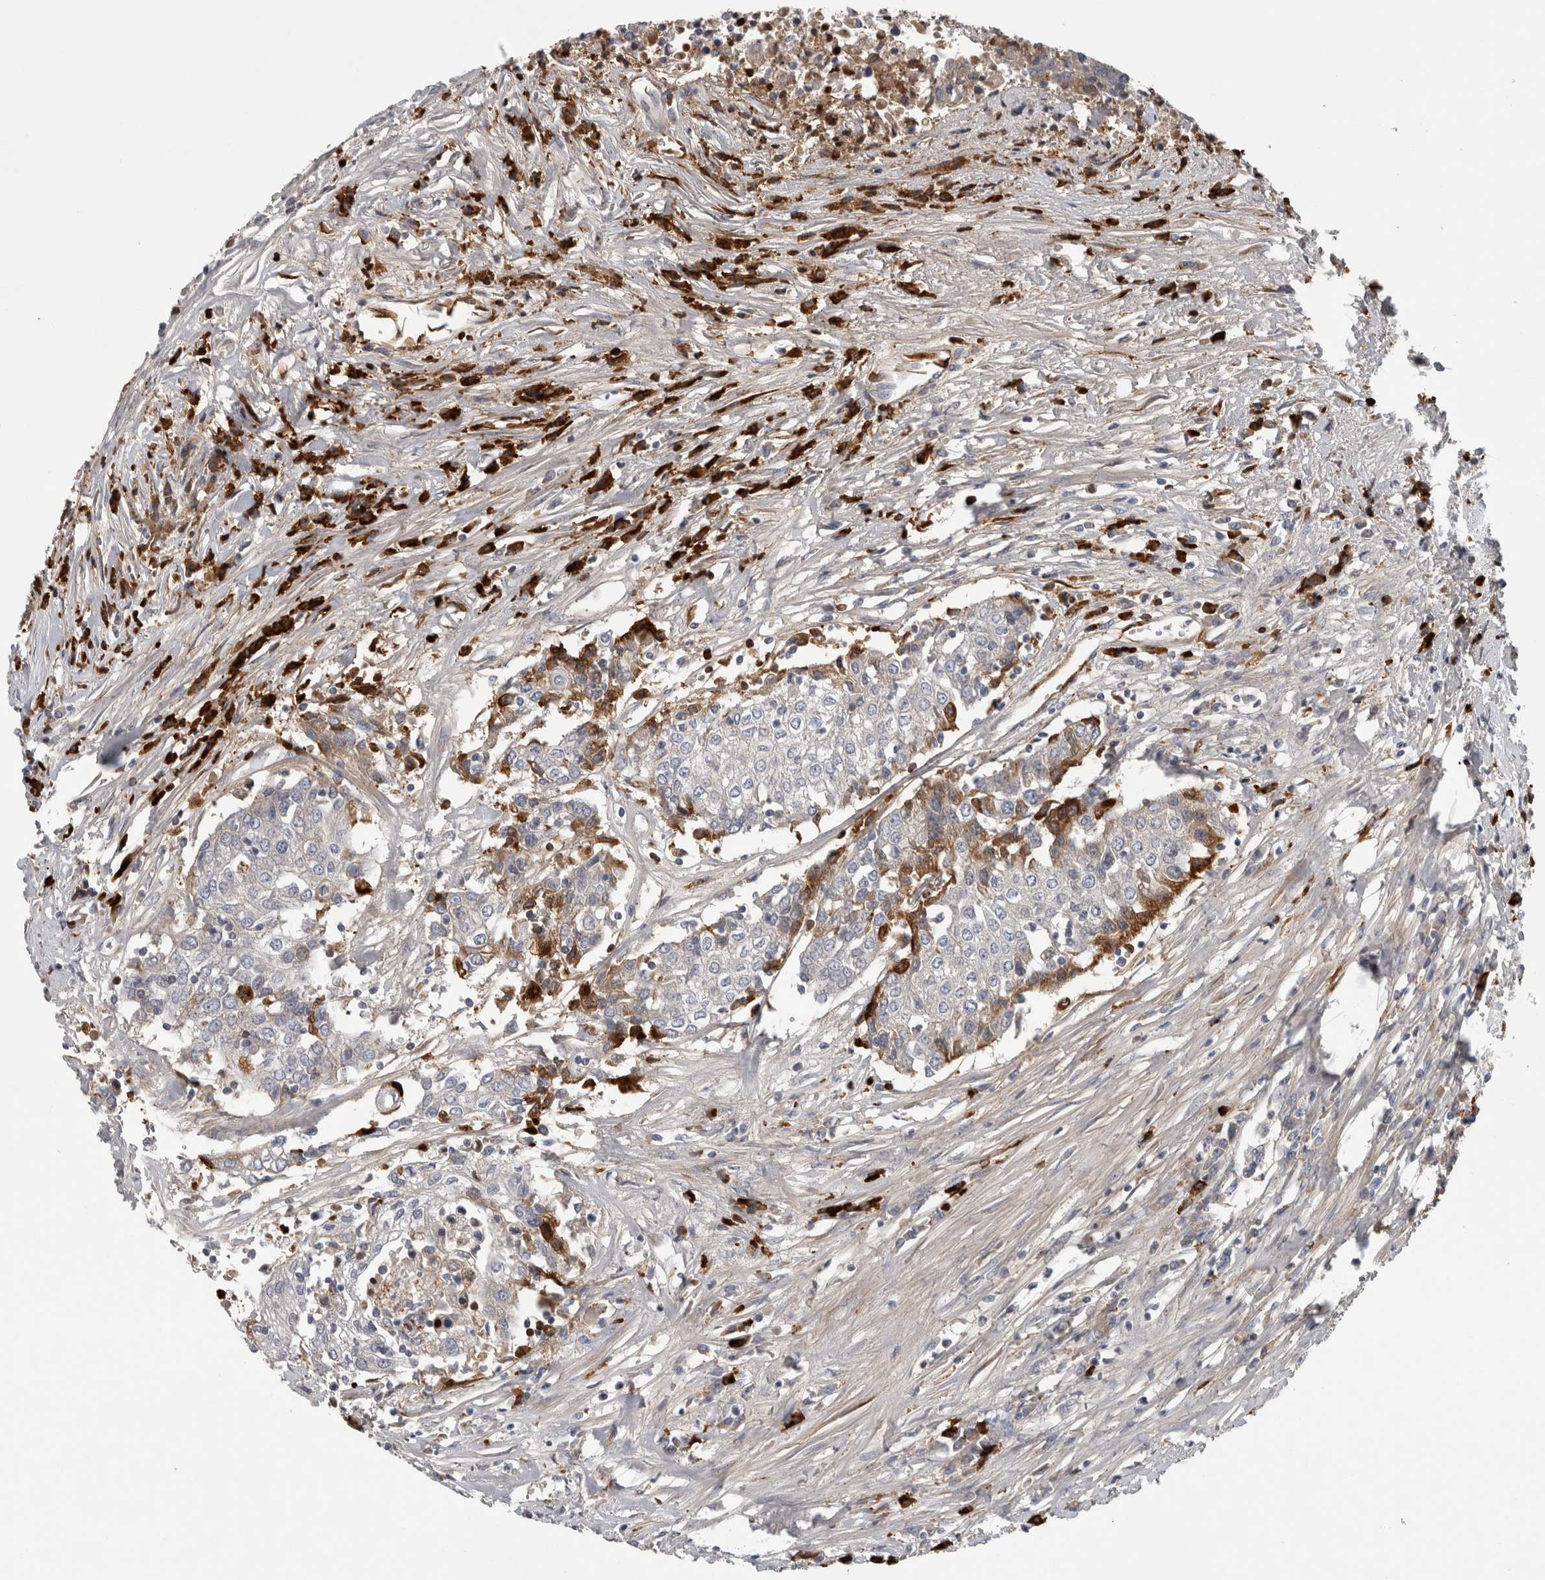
{"staining": {"intensity": "negative", "quantity": "none", "location": "none"}, "tissue": "urothelial cancer", "cell_type": "Tumor cells", "image_type": "cancer", "snomed": [{"axis": "morphology", "description": "Urothelial carcinoma, High grade"}, {"axis": "topography", "description": "Urinary bladder"}], "caption": "Tumor cells show no significant protein expression in urothelial carcinoma (high-grade). (DAB immunohistochemistry with hematoxylin counter stain).", "gene": "ATXN2", "patient": {"sex": "female", "age": 85}}